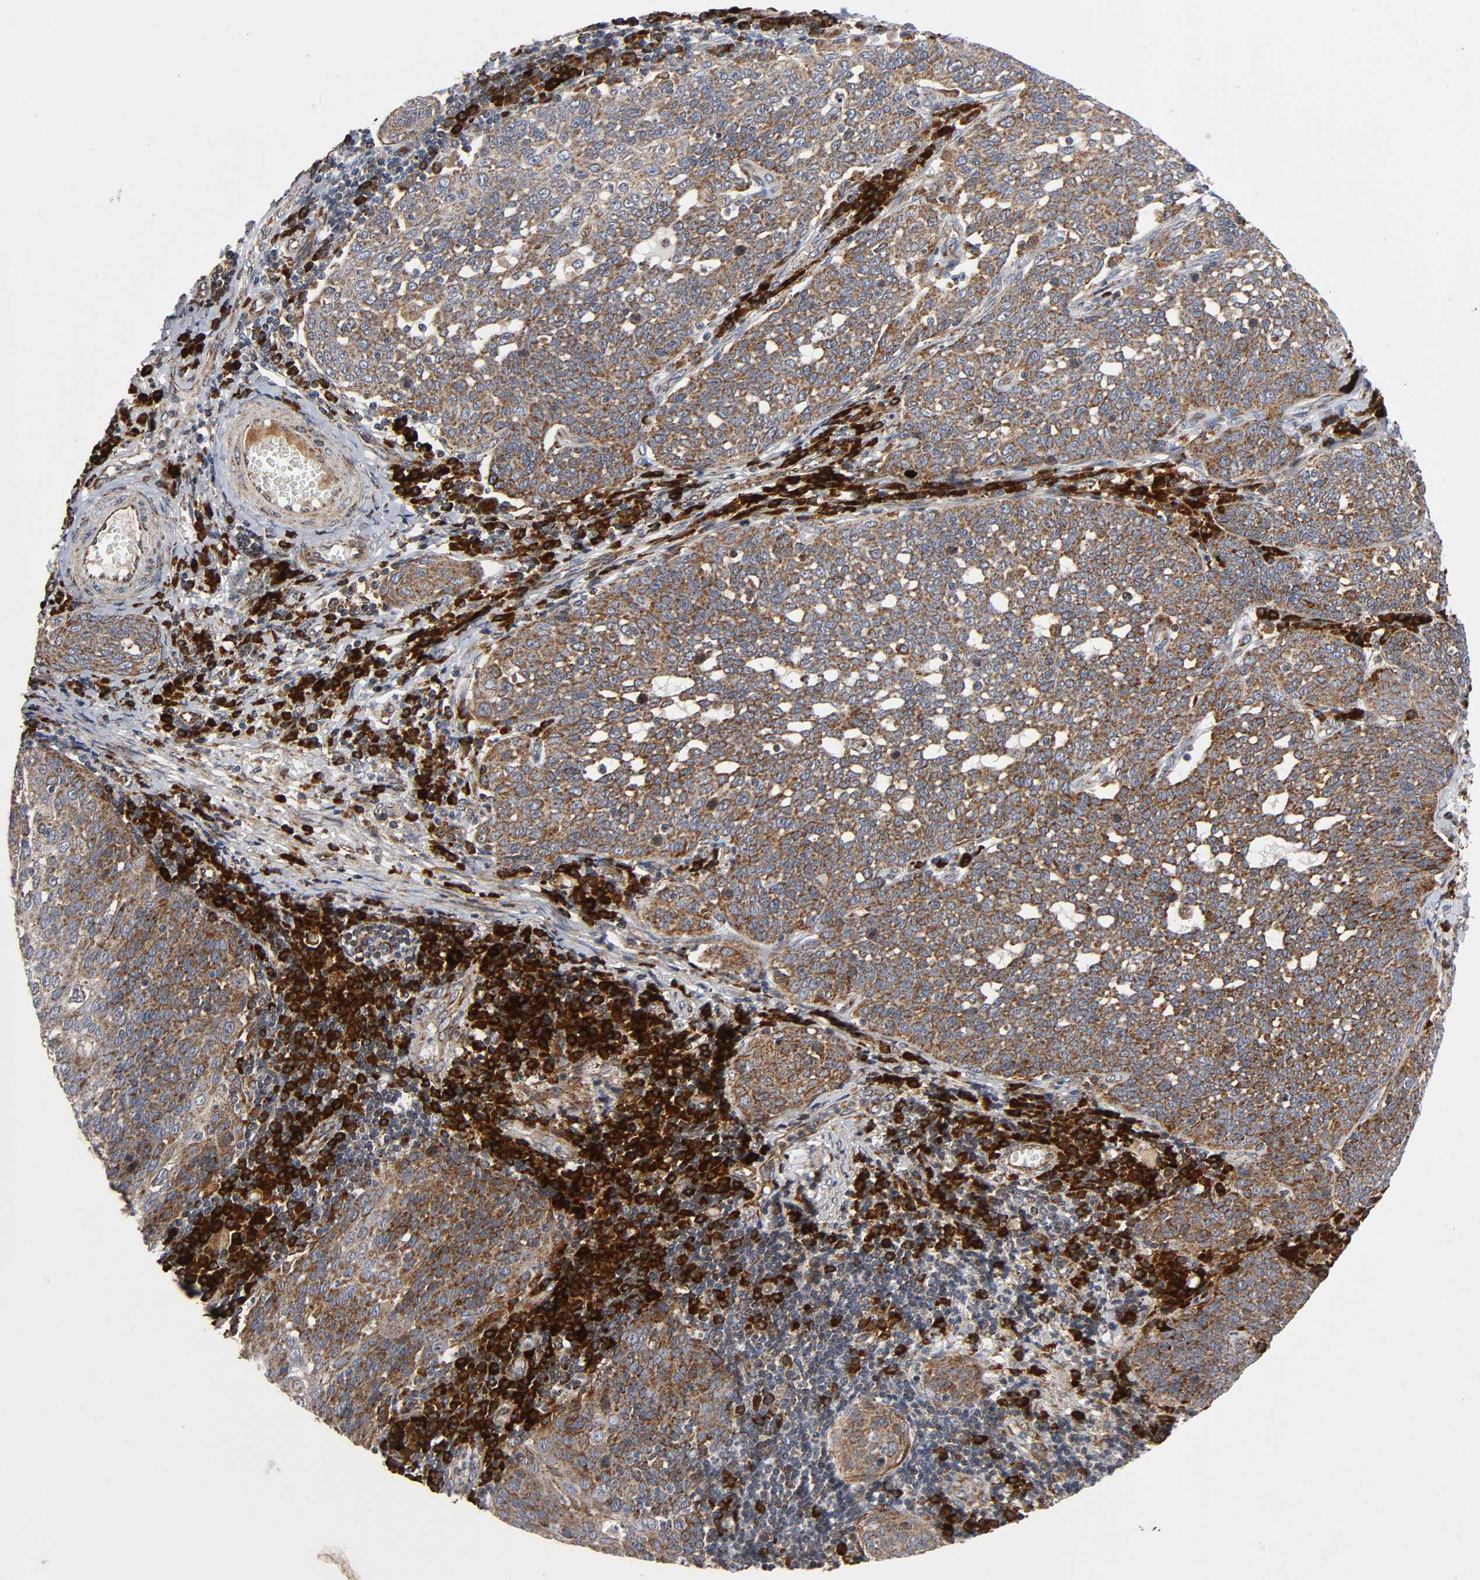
{"staining": {"intensity": "moderate", "quantity": "25%-75%", "location": "cytoplasmic/membranous"}, "tissue": "cervical cancer", "cell_type": "Tumor cells", "image_type": "cancer", "snomed": [{"axis": "morphology", "description": "Squamous cell carcinoma, NOS"}, {"axis": "topography", "description": "Cervix"}], "caption": "The histopathology image exhibits a brown stain indicating the presence of a protein in the cytoplasmic/membranous of tumor cells in cervical squamous cell carcinoma.", "gene": "MAP3K1", "patient": {"sex": "female", "age": 34}}